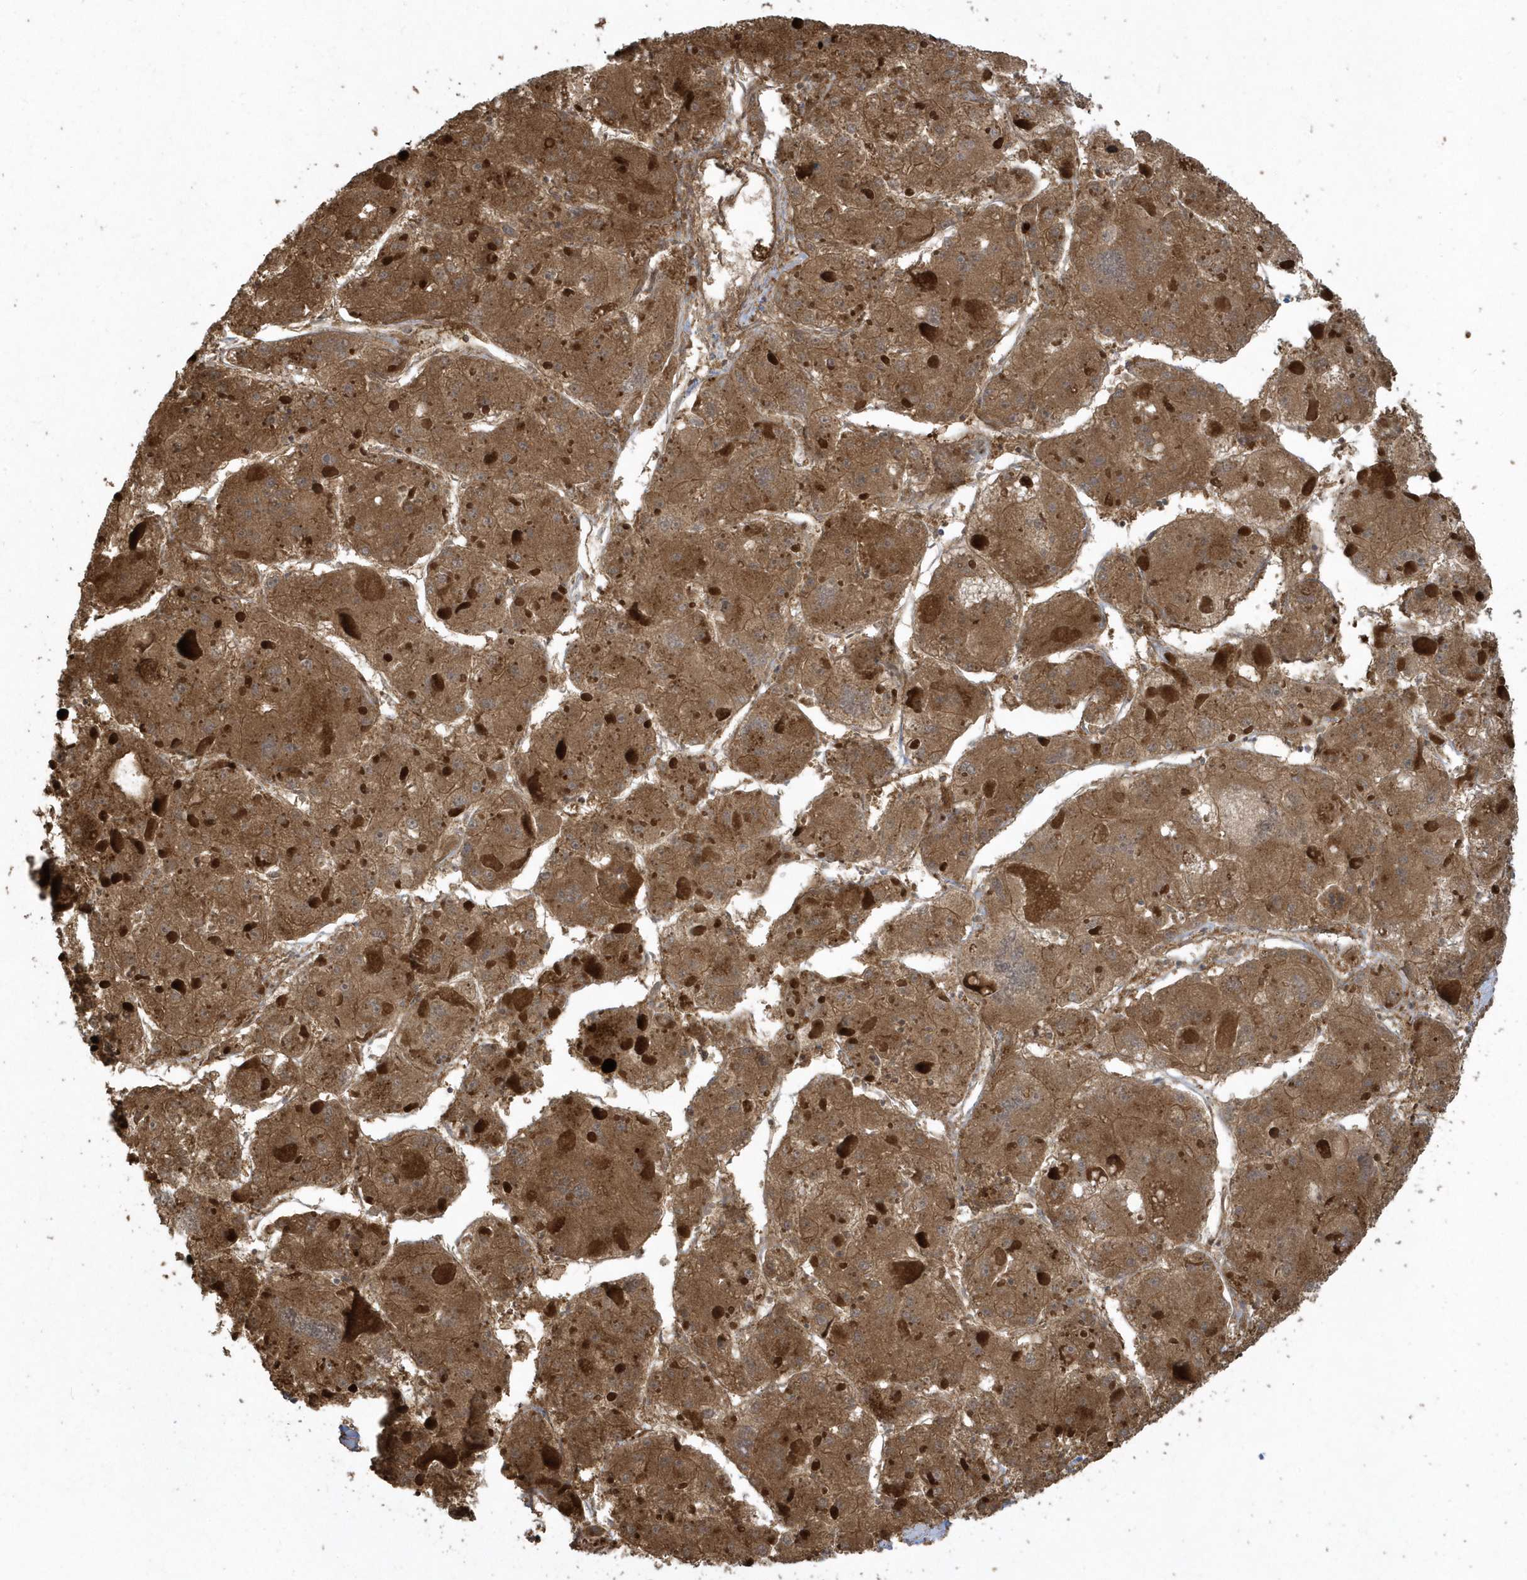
{"staining": {"intensity": "strong", "quantity": ">75%", "location": "cytoplasmic/membranous"}, "tissue": "liver cancer", "cell_type": "Tumor cells", "image_type": "cancer", "snomed": [{"axis": "morphology", "description": "Carcinoma, Hepatocellular, NOS"}, {"axis": "topography", "description": "Liver"}], "caption": "Human liver cancer stained with a brown dye displays strong cytoplasmic/membranous positive staining in about >75% of tumor cells.", "gene": "HNMT", "patient": {"sex": "female", "age": 73}}